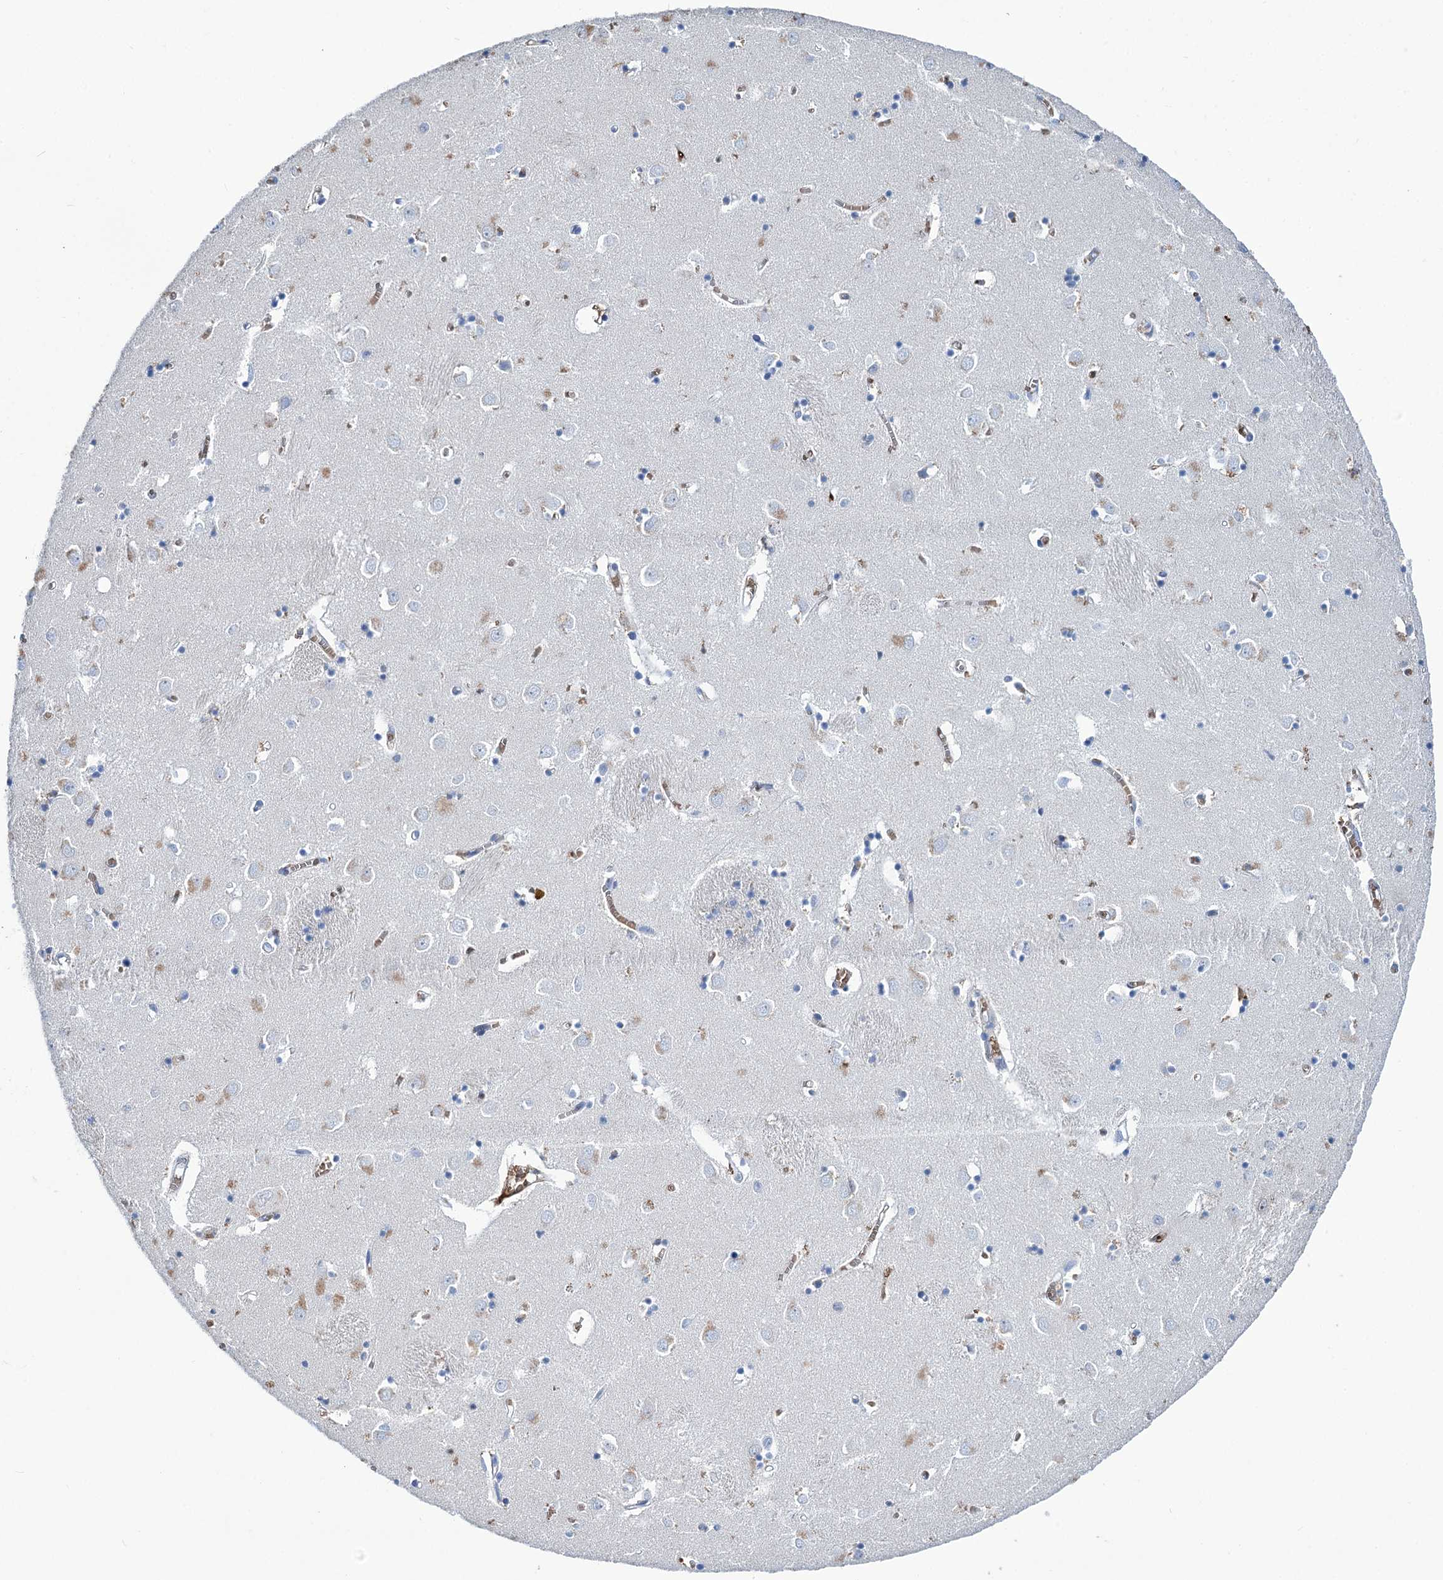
{"staining": {"intensity": "weak", "quantity": "<25%", "location": "cytoplasmic/membranous"}, "tissue": "caudate", "cell_type": "Glial cells", "image_type": "normal", "snomed": [{"axis": "morphology", "description": "Normal tissue, NOS"}, {"axis": "topography", "description": "Lateral ventricle wall"}], "caption": "This is a histopathology image of immunohistochemistry staining of normal caudate, which shows no expression in glial cells. The staining was performed using DAB to visualize the protein expression in brown, while the nuclei were stained in blue with hematoxylin (Magnification: 20x).", "gene": "RPUSD3", "patient": {"sex": "male", "age": 70}}